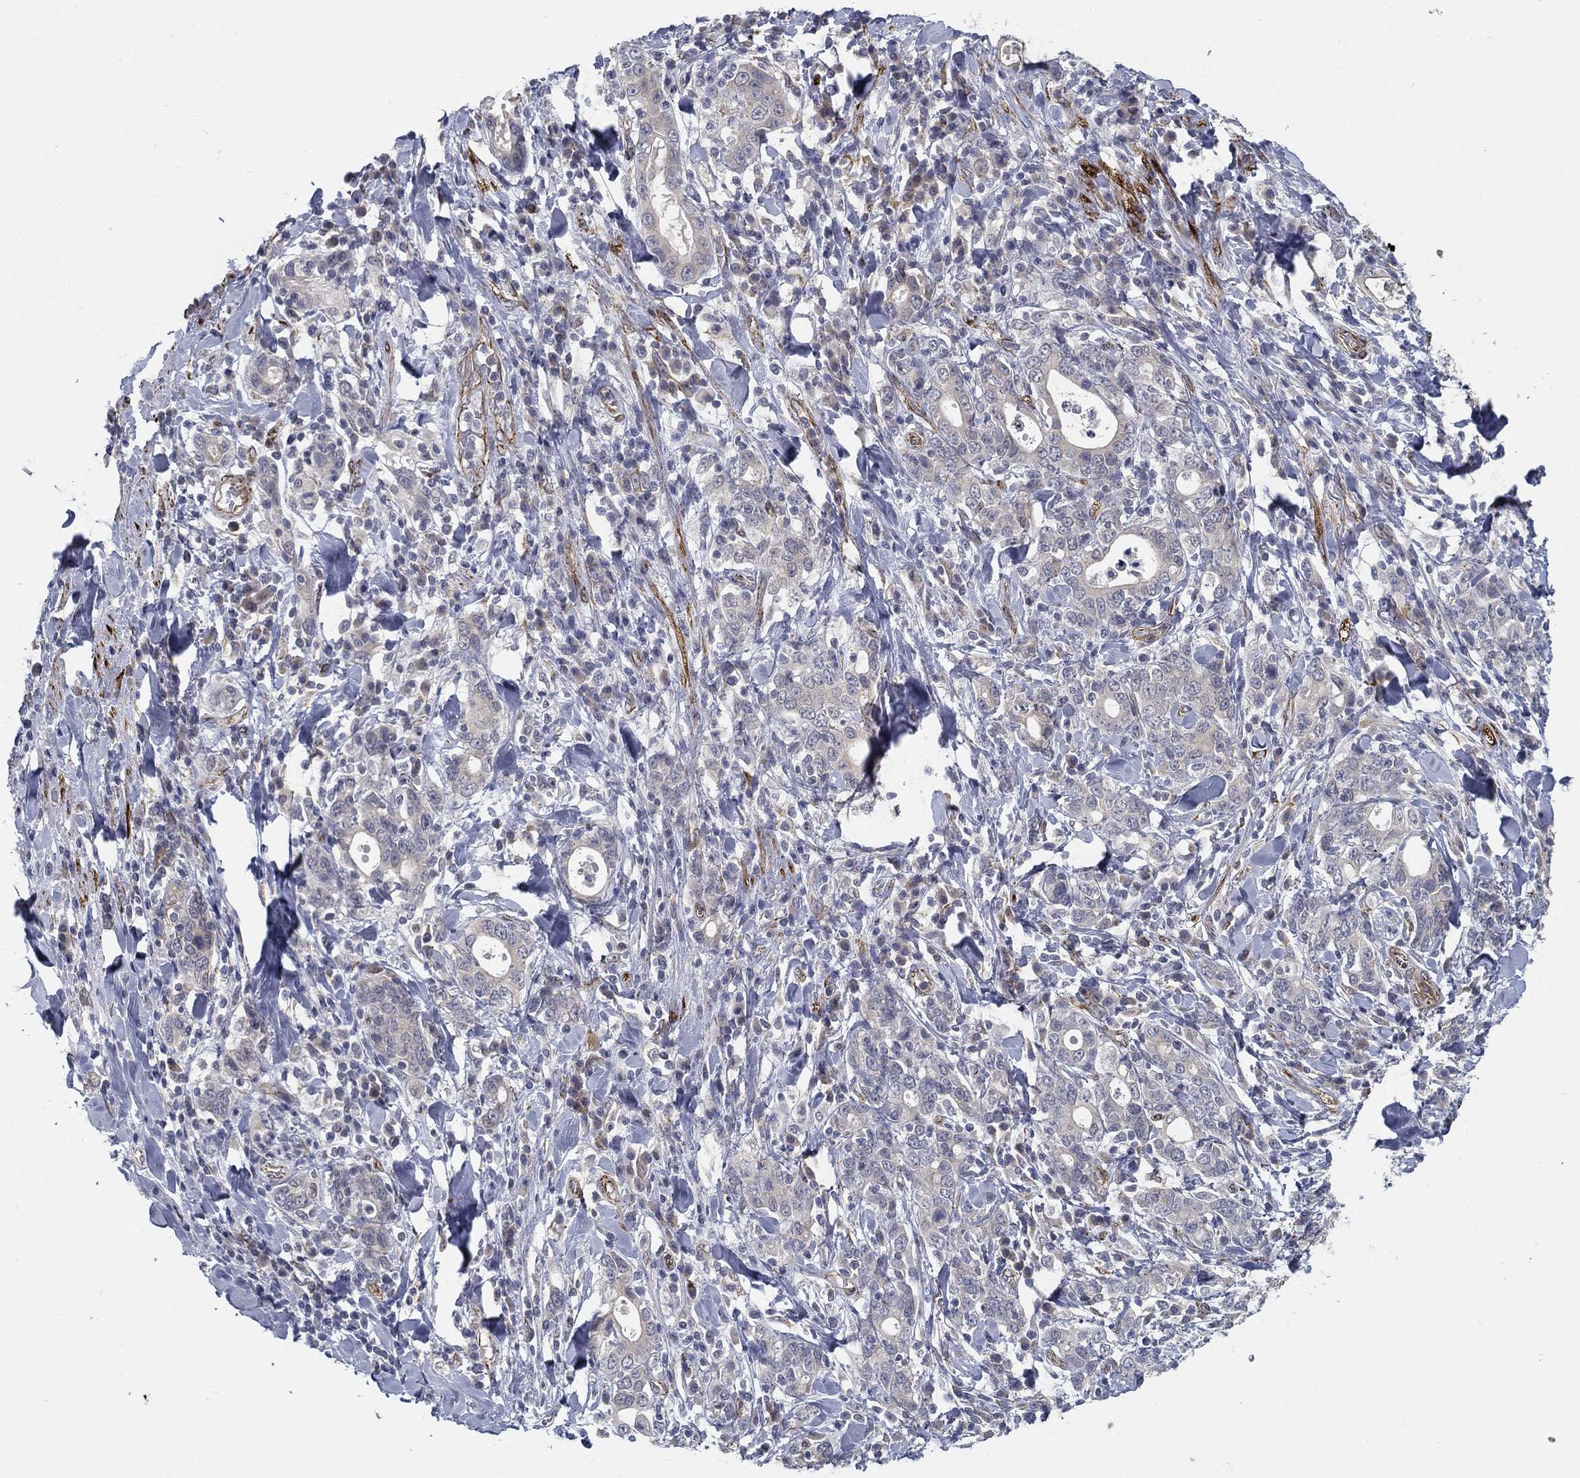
{"staining": {"intensity": "negative", "quantity": "none", "location": "none"}, "tissue": "stomach cancer", "cell_type": "Tumor cells", "image_type": "cancer", "snomed": [{"axis": "morphology", "description": "Adenocarcinoma, NOS"}, {"axis": "topography", "description": "Stomach"}], "caption": "High power microscopy histopathology image of an immunohistochemistry (IHC) image of stomach cancer, revealing no significant staining in tumor cells.", "gene": "LRRC56", "patient": {"sex": "male", "age": 79}}